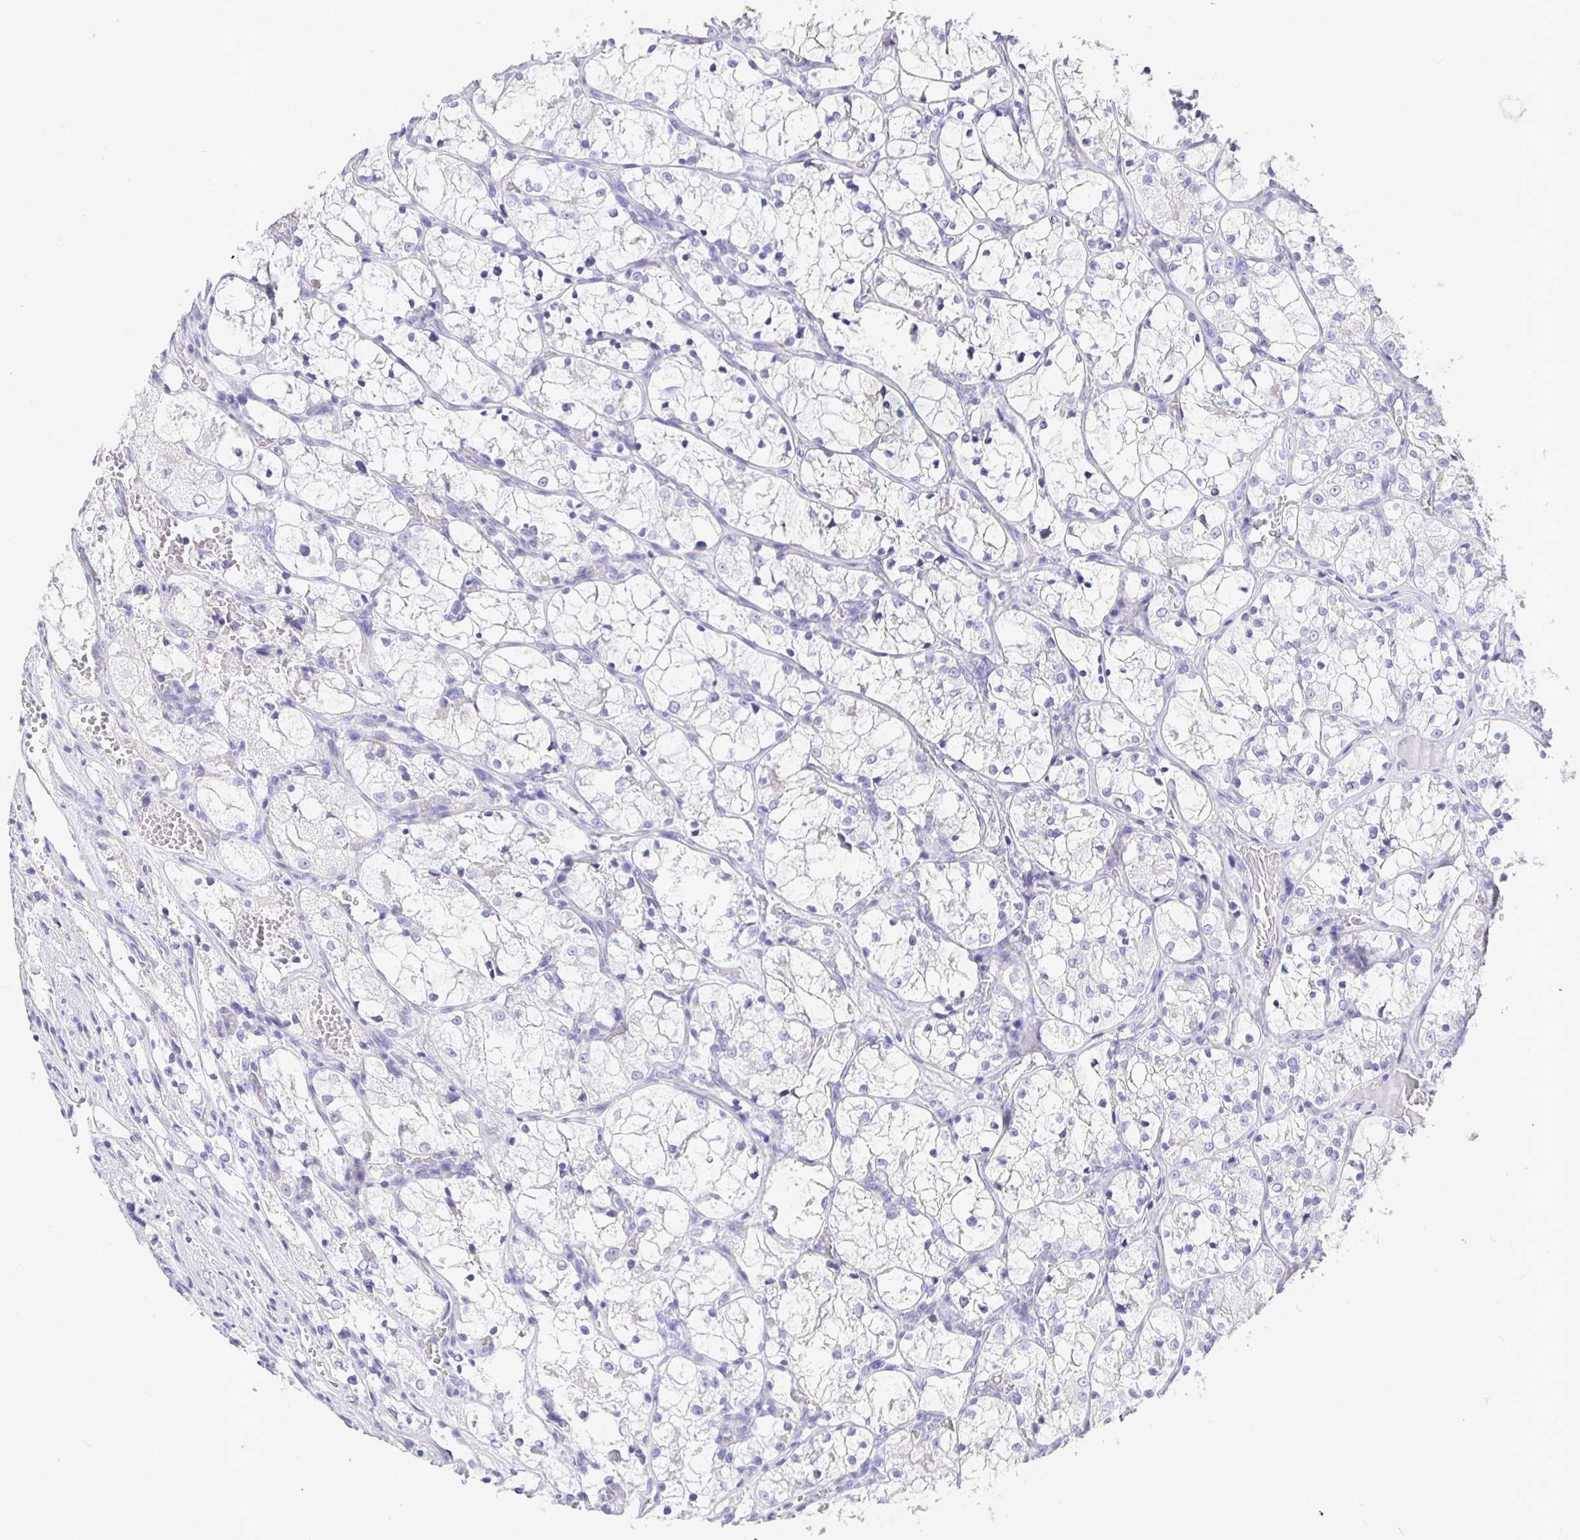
{"staining": {"intensity": "negative", "quantity": "none", "location": "none"}, "tissue": "renal cancer", "cell_type": "Tumor cells", "image_type": "cancer", "snomed": [{"axis": "morphology", "description": "Adenocarcinoma, NOS"}, {"axis": "topography", "description": "Kidney"}], "caption": "IHC of human renal cancer demonstrates no positivity in tumor cells. (Immunohistochemistry, brightfield microscopy, high magnification).", "gene": "TPTE", "patient": {"sex": "female", "age": 69}}